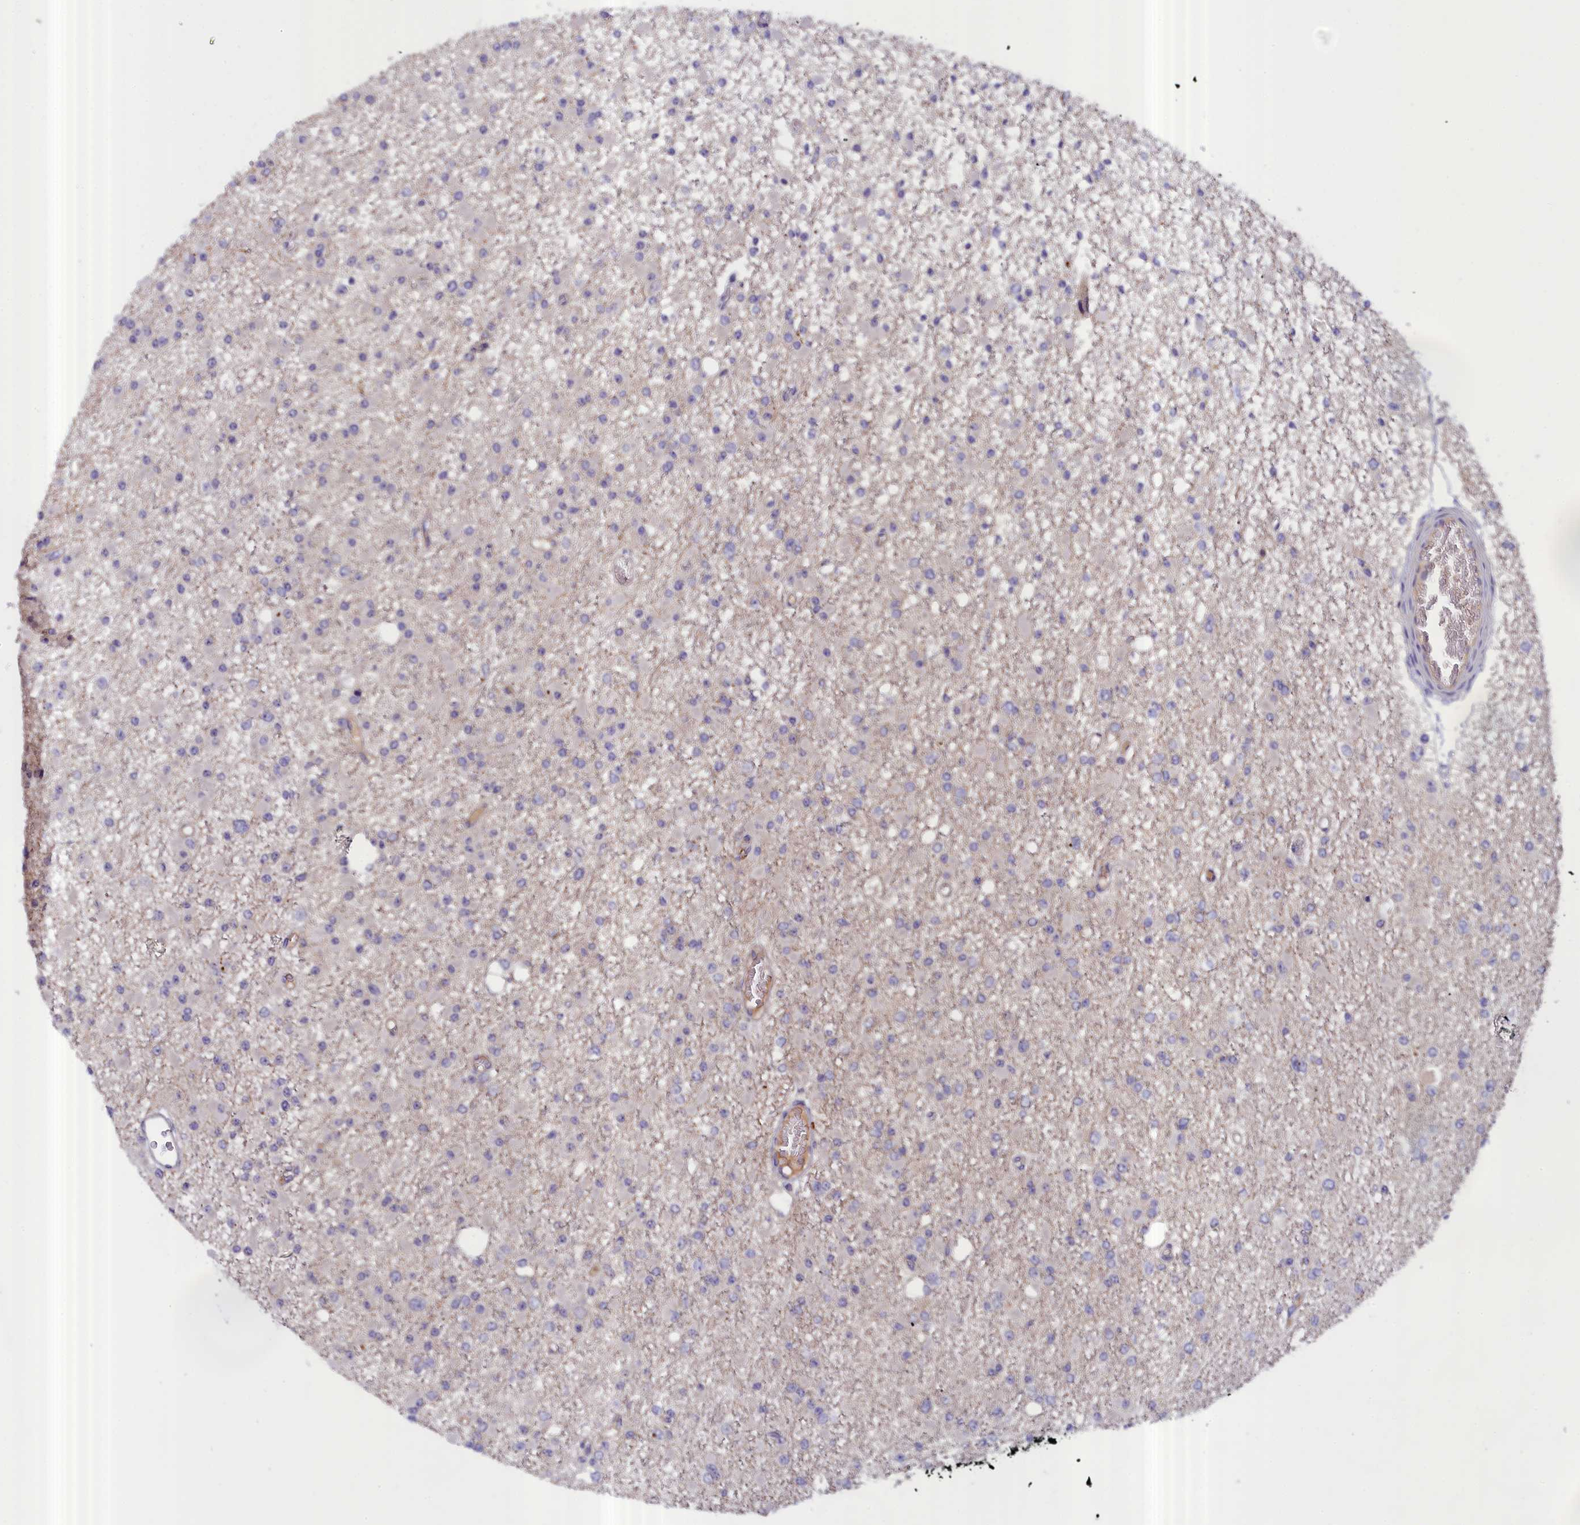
{"staining": {"intensity": "negative", "quantity": "none", "location": "none"}, "tissue": "glioma", "cell_type": "Tumor cells", "image_type": "cancer", "snomed": [{"axis": "morphology", "description": "Glioma, malignant, Low grade"}, {"axis": "topography", "description": "Brain"}], "caption": "IHC photomicrograph of human malignant low-grade glioma stained for a protein (brown), which demonstrates no staining in tumor cells.", "gene": "IGFALS", "patient": {"sex": "female", "age": 22}}